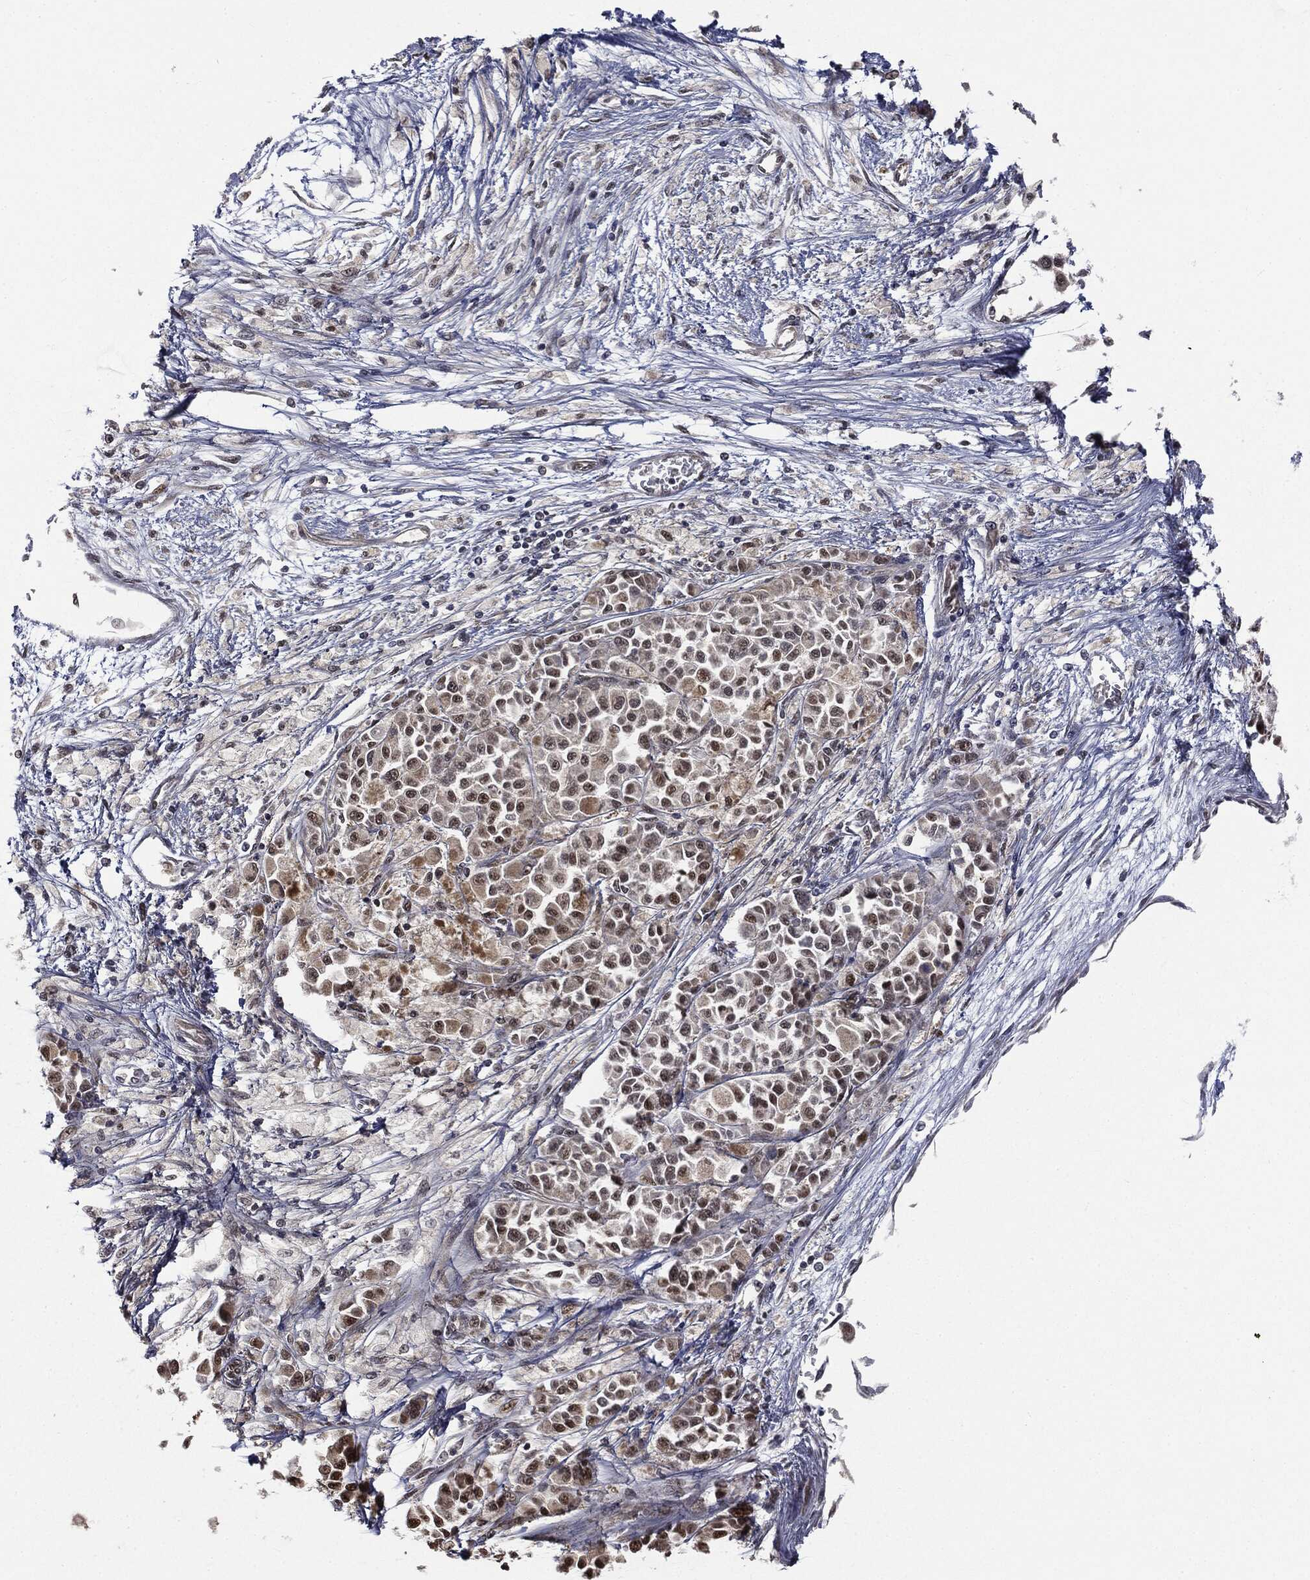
{"staining": {"intensity": "strong", "quantity": "25%-75%", "location": "nuclear"}, "tissue": "melanoma", "cell_type": "Tumor cells", "image_type": "cancer", "snomed": [{"axis": "morphology", "description": "Malignant melanoma, NOS"}, {"axis": "topography", "description": "Skin"}], "caption": "Immunohistochemistry of human malignant melanoma shows high levels of strong nuclear expression in about 25%-75% of tumor cells.", "gene": "SHLD2", "patient": {"sex": "female", "age": 58}}